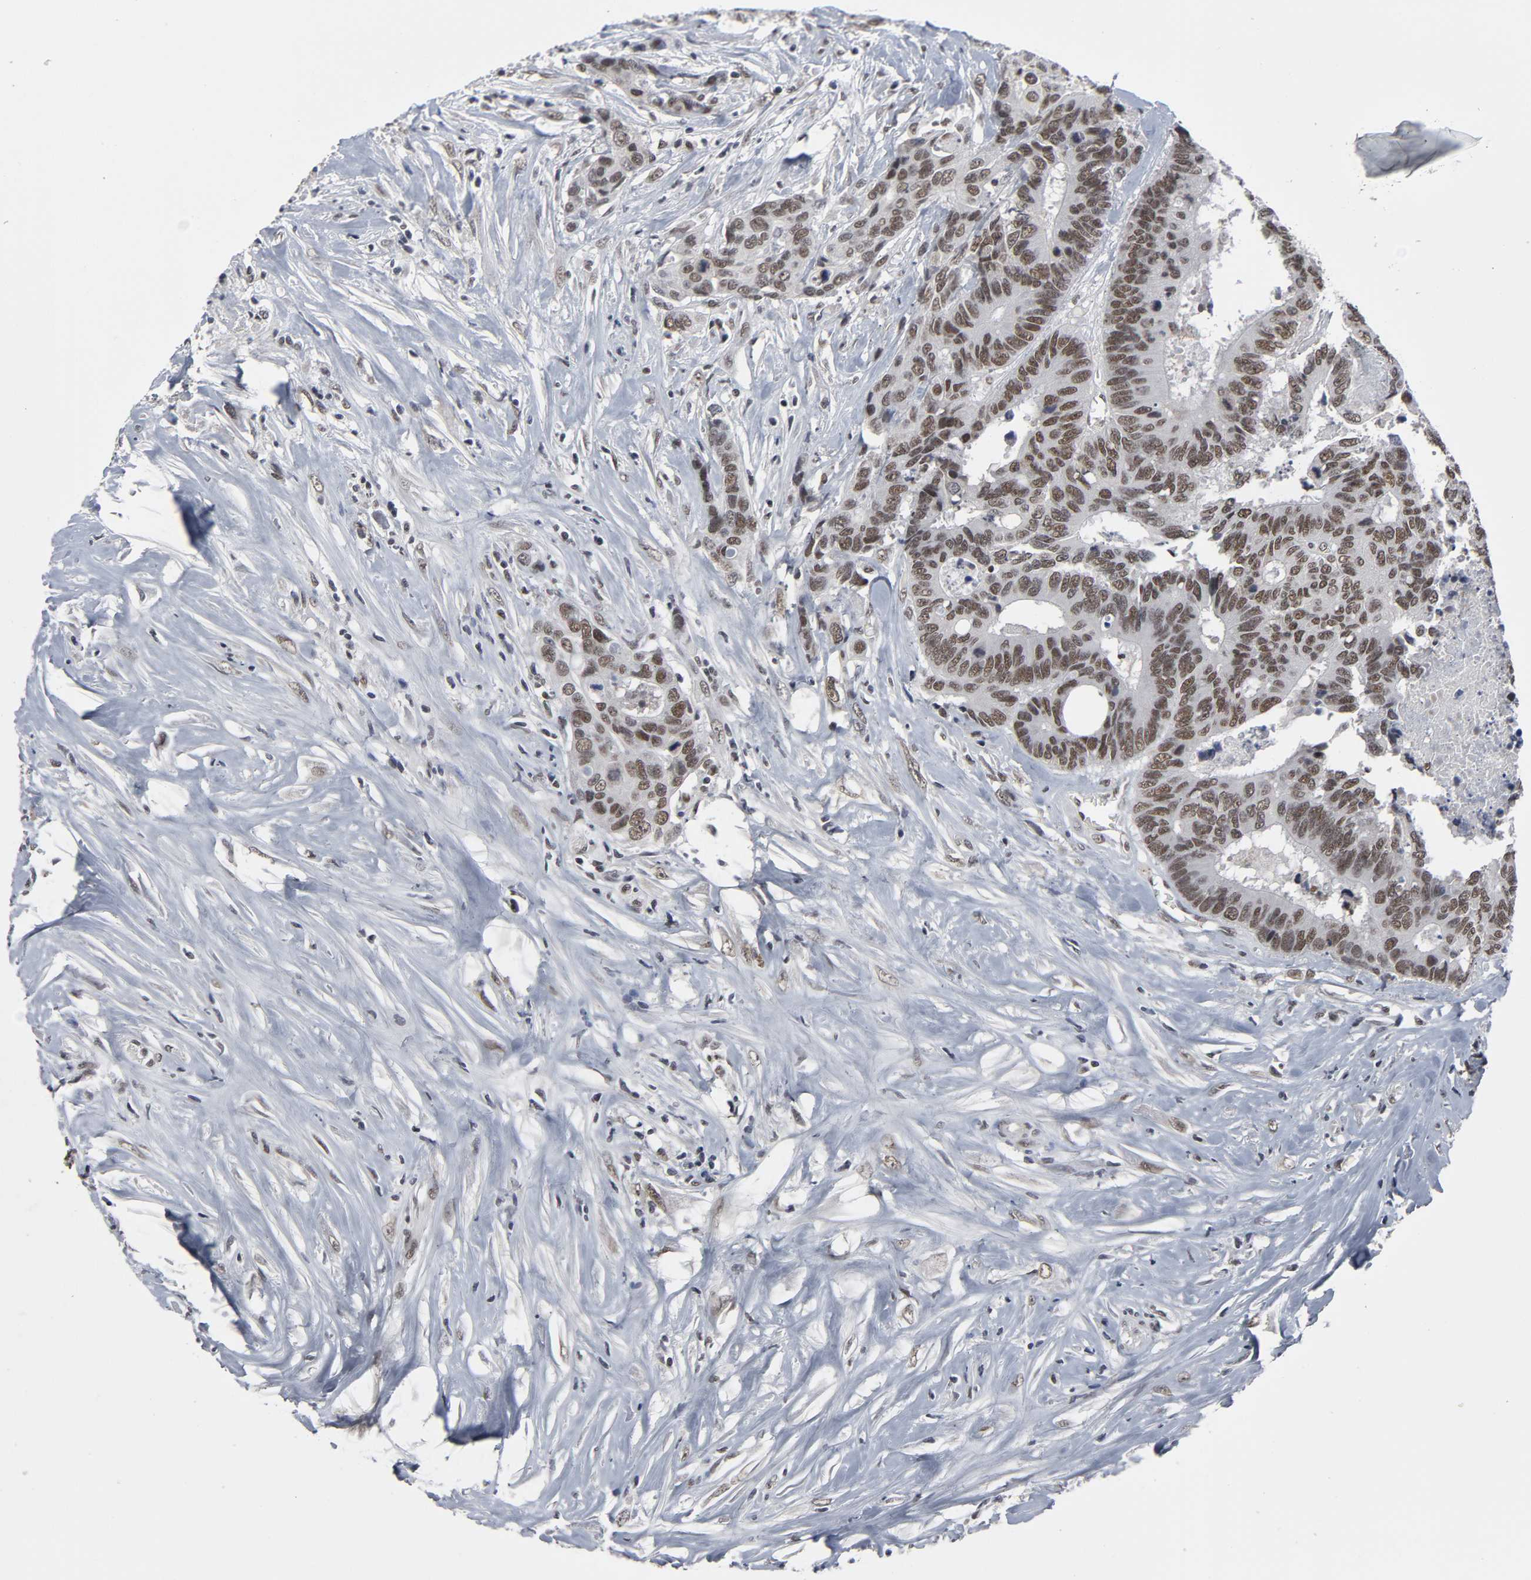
{"staining": {"intensity": "moderate", "quantity": ">75%", "location": "nuclear"}, "tissue": "colorectal cancer", "cell_type": "Tumor cells", "image_type": "cancer", "snomed": [{"axis": "morphology", "description": "Adenocarcinoma, NOS"}, {"axis": "topography", "description": "Rectum"}], "caption": "This is a micrograph of immunohistochemistry staining of colorectal cancer (adenocarcinoma), which shows moderate positivity in the nuclear of tumor cells.", "gene": "TRIM33", "patient": {"sex": "male", "age": 55}}